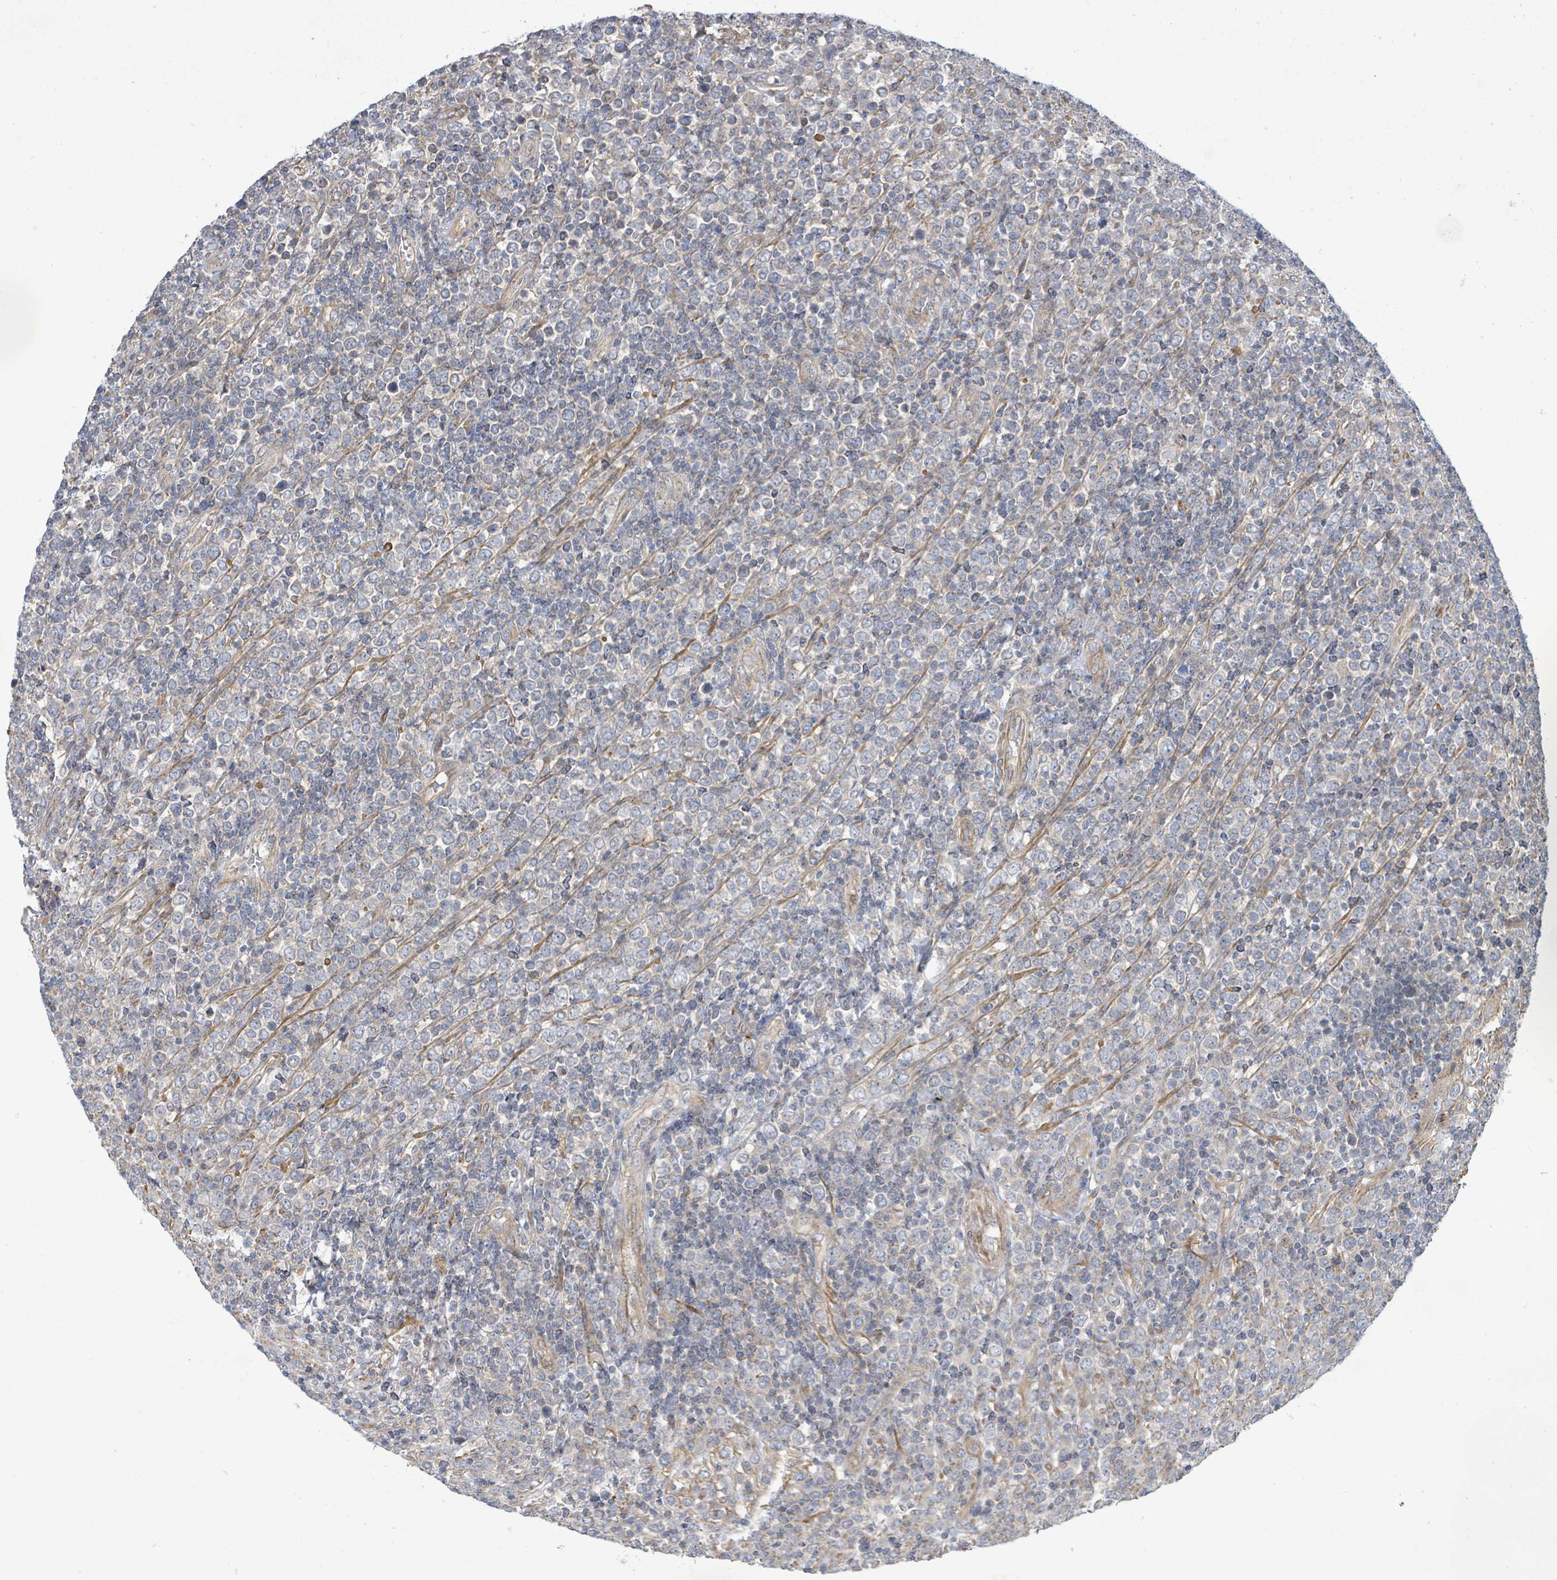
{"staining": {"intensity": "weak", "quantity": "25%-75%", "location": "cytoplasmic/membranous"}, "tissue": "lymphoma", "cell_type": "Tumor cells", "image_type": "cancer", "snomed": [{"axis": "morphology", "description": "Malignant lymphoma, non-Hodgkin's type, High grade"}, {"axis": "topography", "description": "Soft tissue"}], "caption": "Malignant lymphoma, non-Hodgkin's type (high-grade) was stained to show a protein in brown. There is low levels of weak cytoplasmic/membranous positivity in about 25%-75% of tumor cells.", "gene": "KBTBD11", "patient": {"sex": "female", "age": 56}}